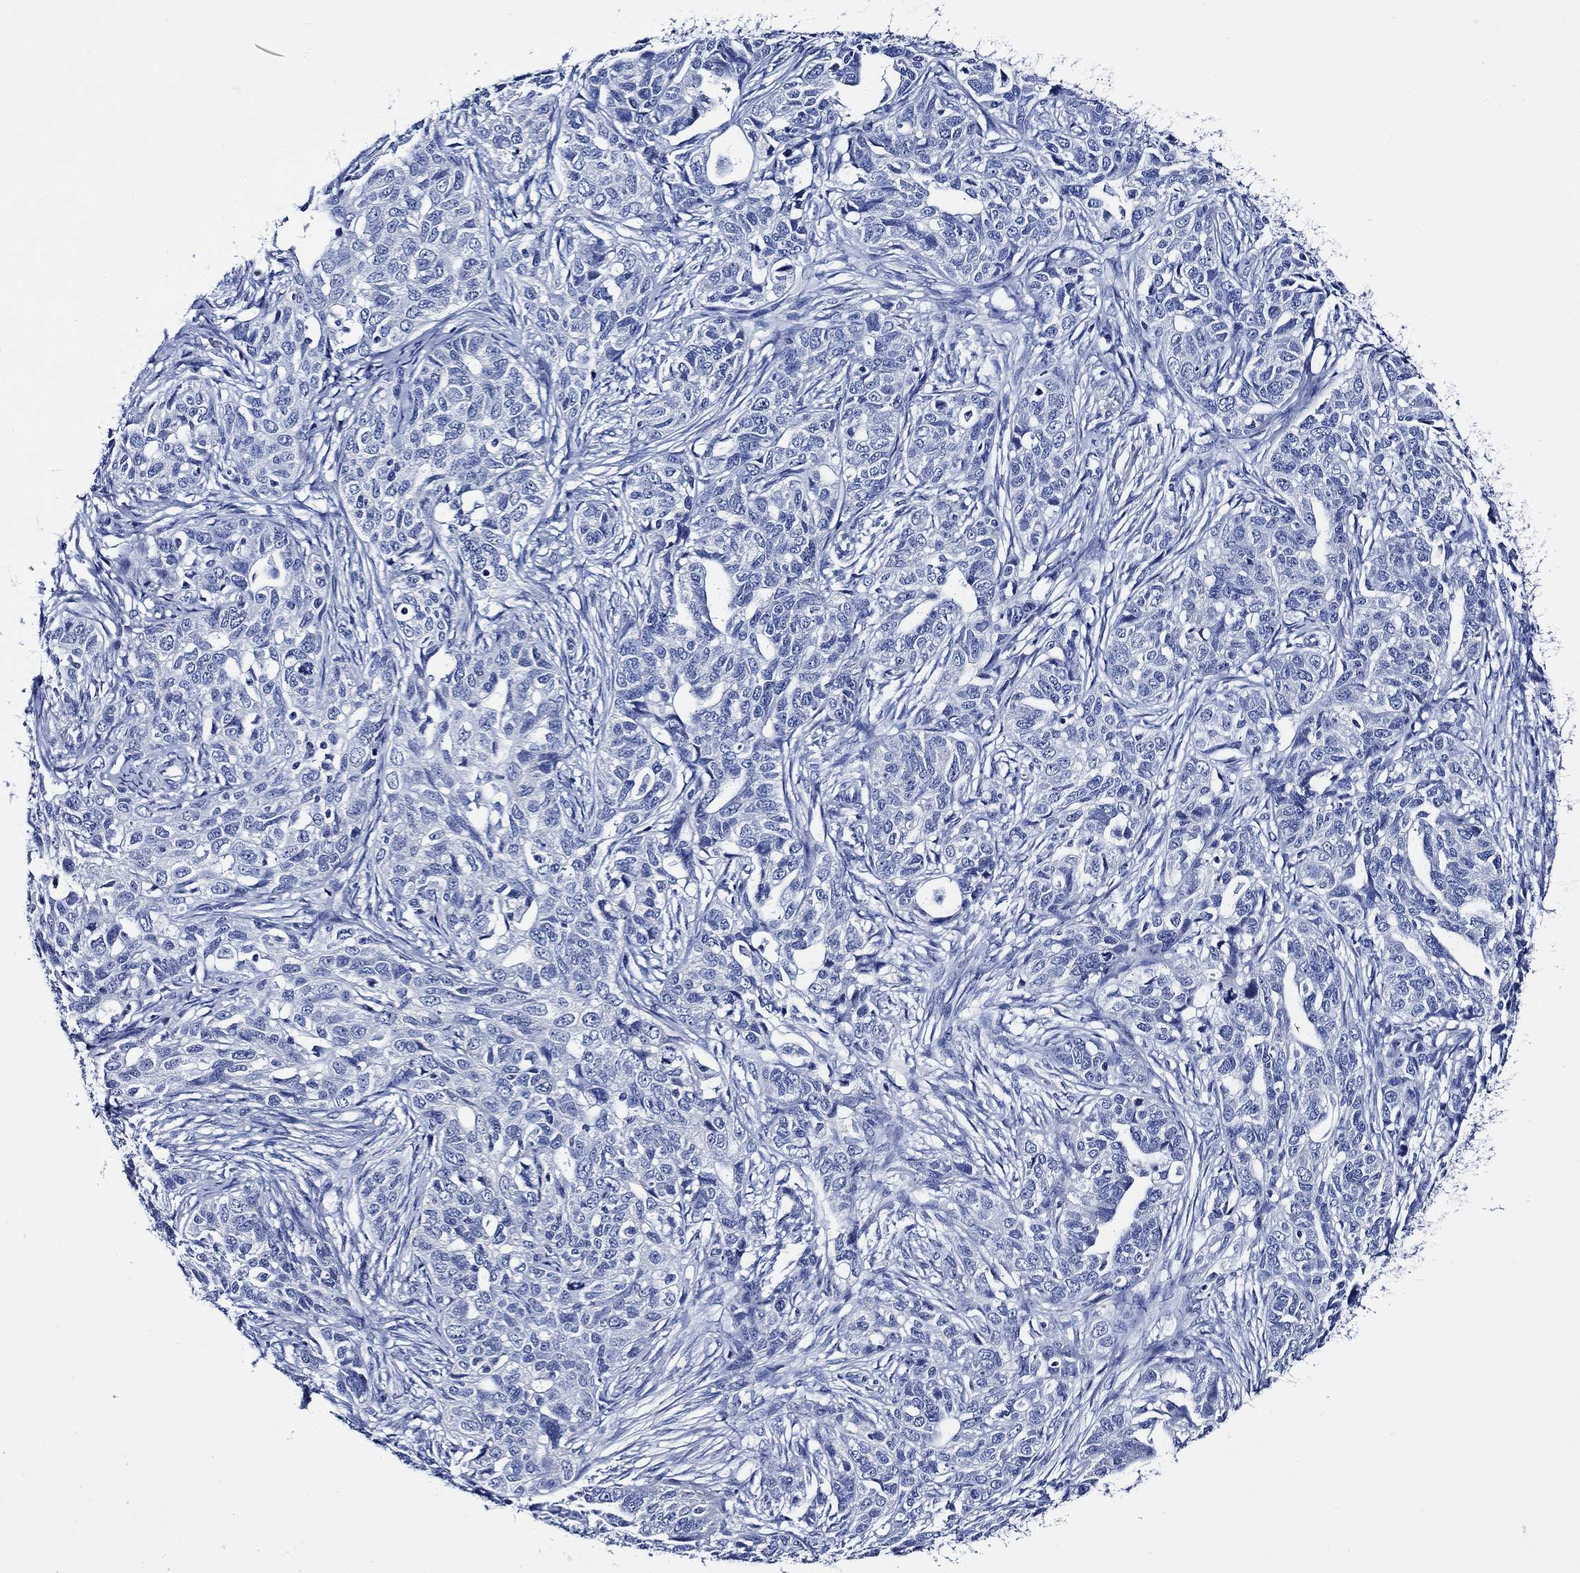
{"staining": {"intensity": "negative", "quantity": "none", "location": "none"}, "tissue": "ovarian cancer", "cell_type": "Tumor cells", "image_type": "cancer", "snomed": [{"axis": "morphology", "description": "Cystadenocarcinoma, serous, NOS"}, {"axis": "topography", "description": "Ovary"}], "caption": "High power microscopy micrograph of an immunohistochemistry histopathology image of ovarian cancer, revealing no significant expression in tumor cells.", "gene": "WDR62", "patient": {"sex": "female", "age": 71}}